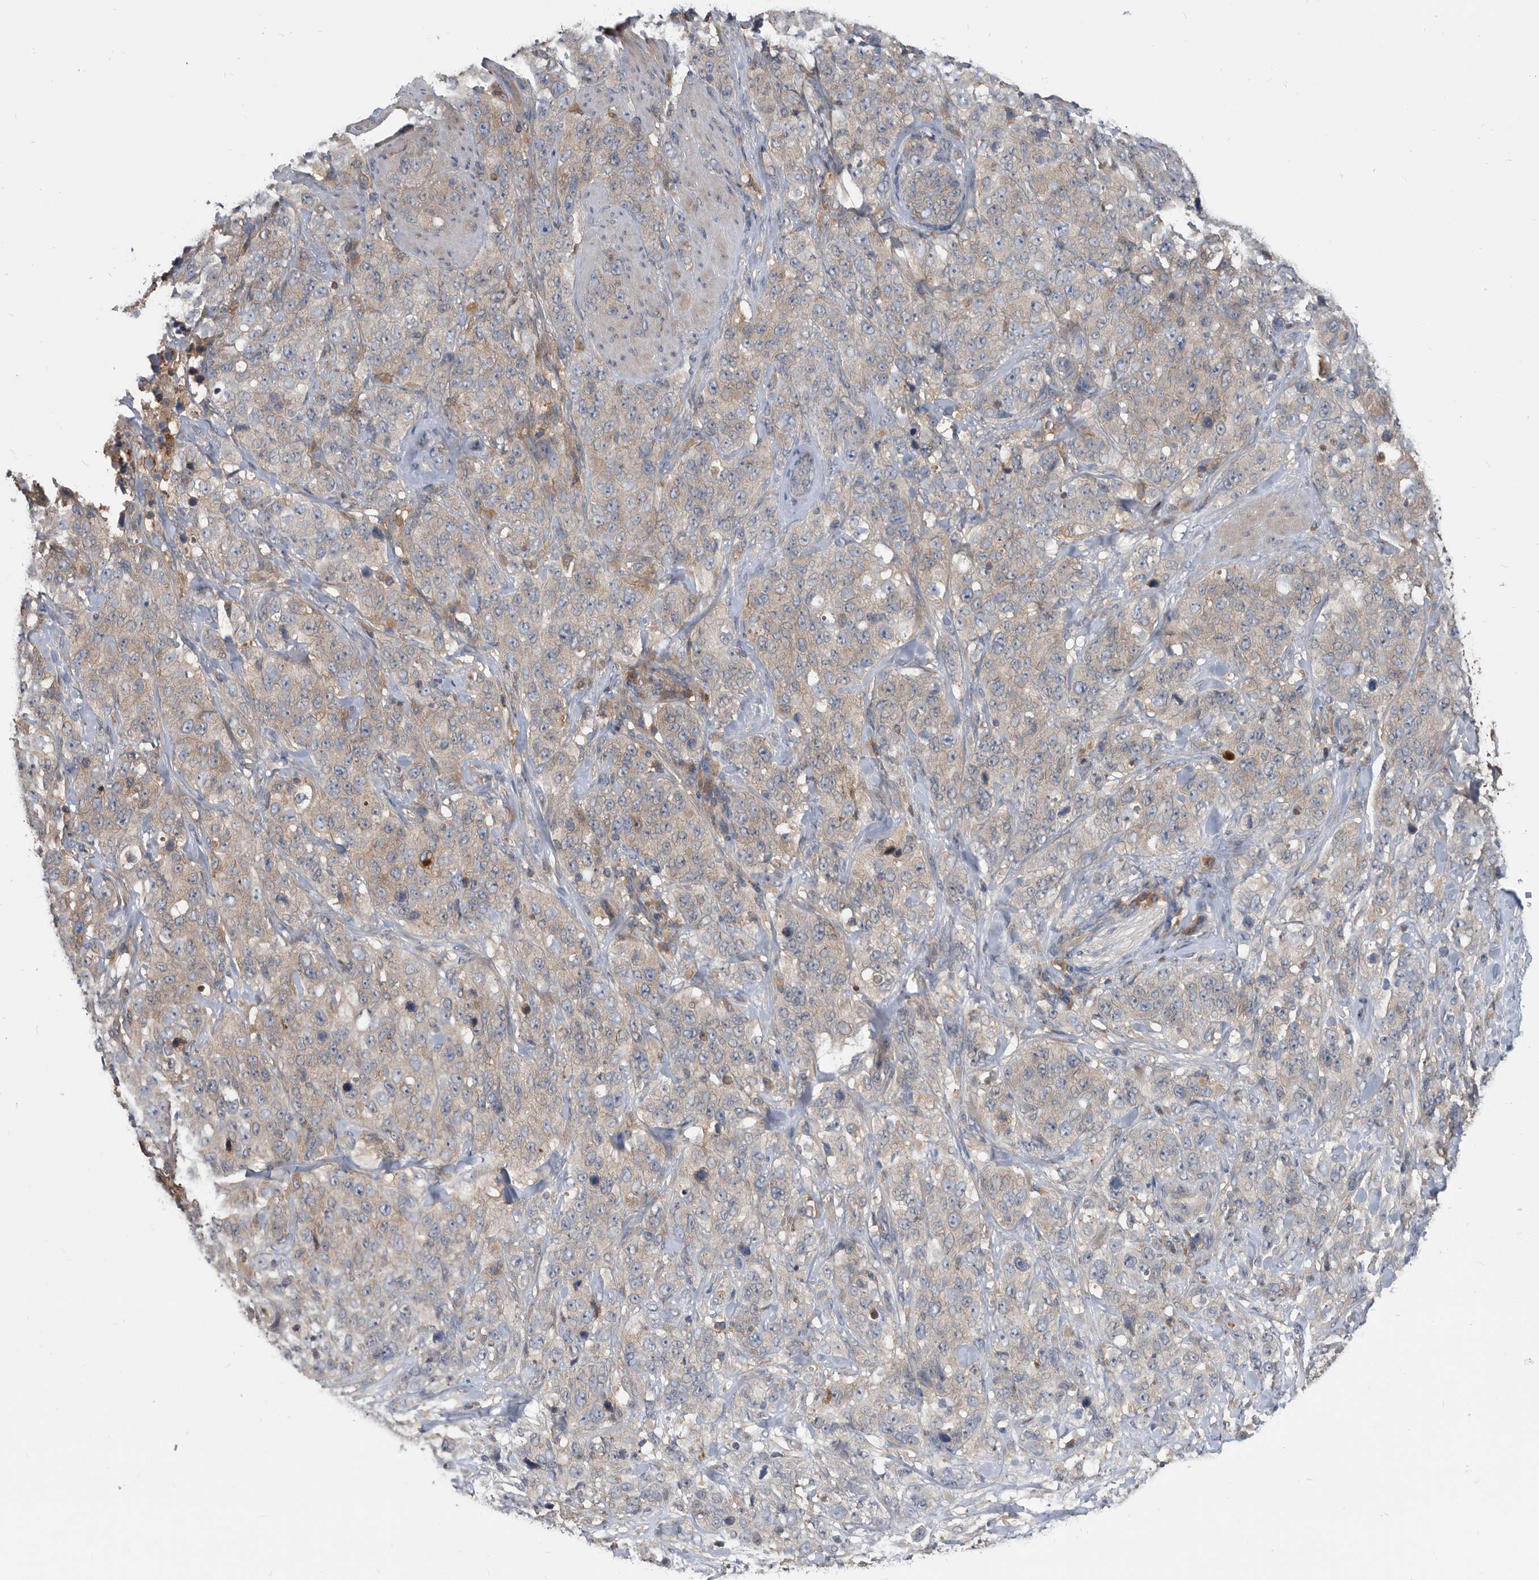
{"staining": {"intensity": "weak", "quantity": "<25%", "location": "cytoplasmic/membranous"}, "tissue": "stomach cancer", "cell_type": "Tumor cells", "image_type": "cancer", "snomed": [{"axis": "morphology", "description": "Adenocarcinoma, NOS"}, {"axis": "topography", "description": "Stomach"}], "caption": "The image reveals no staining of tumor cells in adenocarcinoma (stomach). The staining is performed using DAB brown chromogen with nuclei counter-stained in using hematoxylin.", "gene": "APEH", "patient": {"sex": "male", "age": 48}}